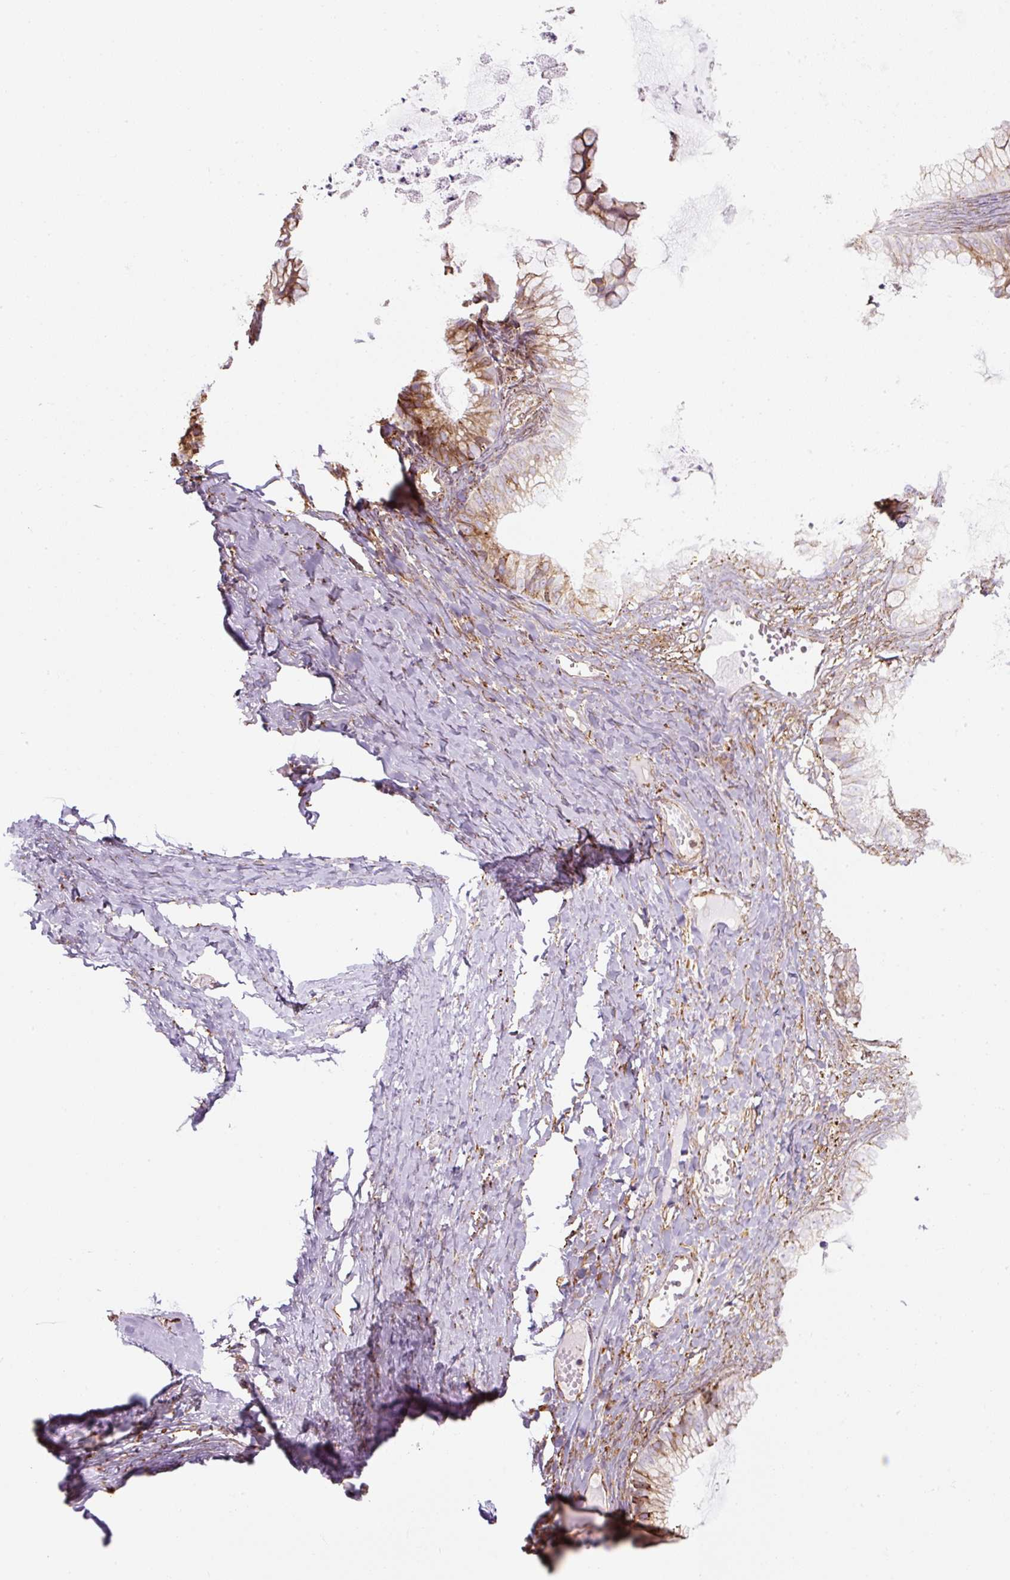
{"staining": {"intensity": "moderate", "quantity": ">75%", "location": "cytoplasmic/membranous"}, "tissue": "ovarian cancer", "cell_type": "Tumor cells", "image_type": "cancer", "snomed": [{"axis": "morphology", "description": "Cystadenocarcinoma, mucinous, NOS"}, {"axis": "topography", "description": "Ovary"}], "caption": "Immunohistochemical staining of ovarian cancer demonstrates medium levels of moderate cytoplasmic/membranous staining in approximately >75% of tumor cells. (Stains: DAB (3,3'-diaminobenzidine) in brown, nuclei in blue, Microscopy: brightfield microscopy at high magnification).", "gene": "PRKCSH", "patient": {"sex": "female", "age": 35}}